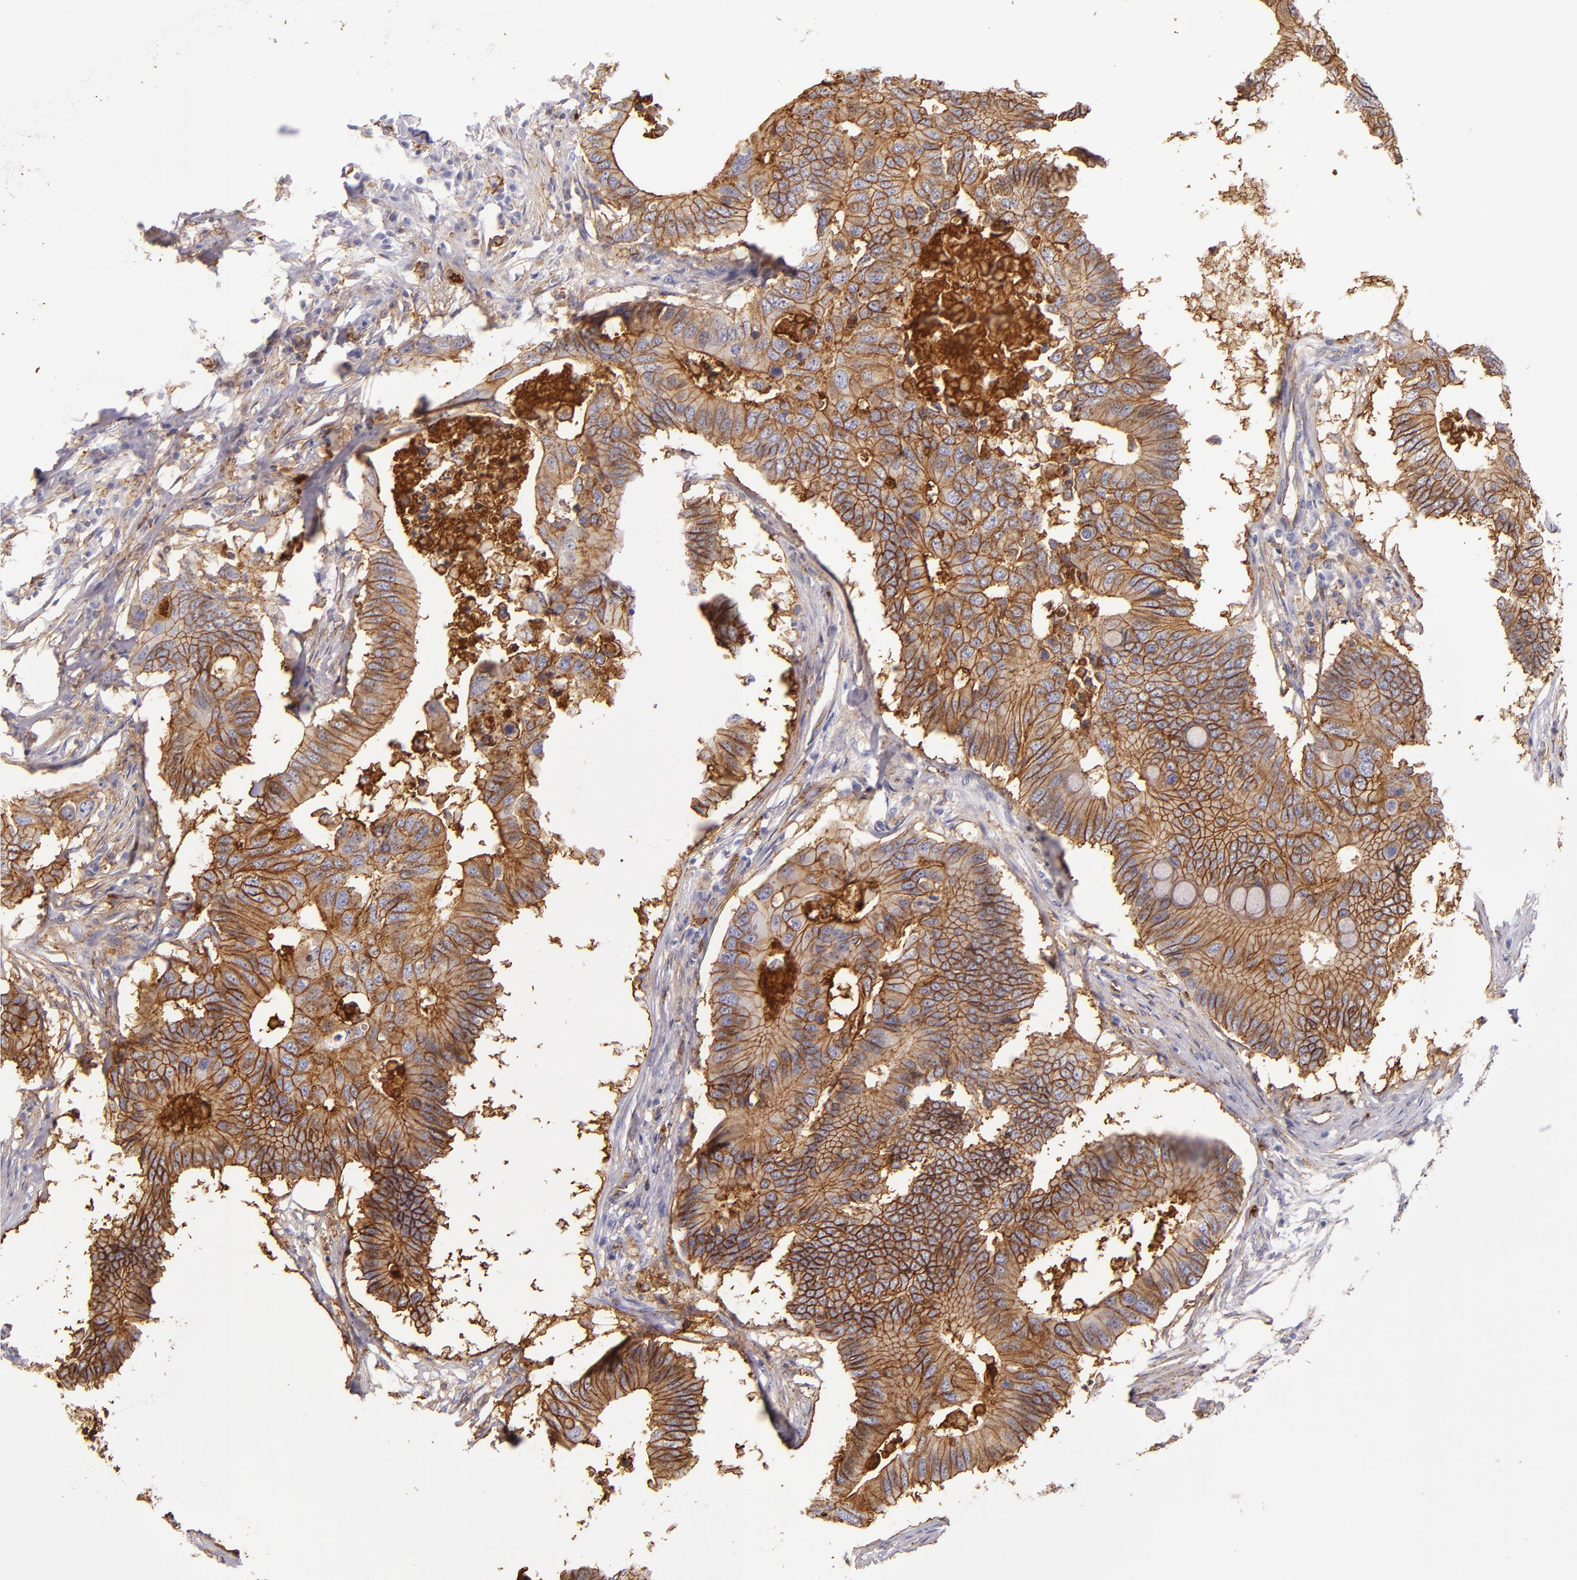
{"staining": {"intensity": "strong", "quantity": ">75%", "location": "cytoplasmic/membranous"}, "tissue": "colorectal cancer", "cell_type": "Tumor cells", "image_type": "cancer", "snomed": [{"axis": "morphology", "description": "Adenocarcinoma, NOS"}, {"axis": "topography", "description": "Colon"}], "caption": "The immunohistochemical stain labels strong cytoplasmic/membranous expression in tumor cells of colorectal adenocarcinoma tissue.", "gene": "CD9", "patient": {"sex": "male", "age": 71}}